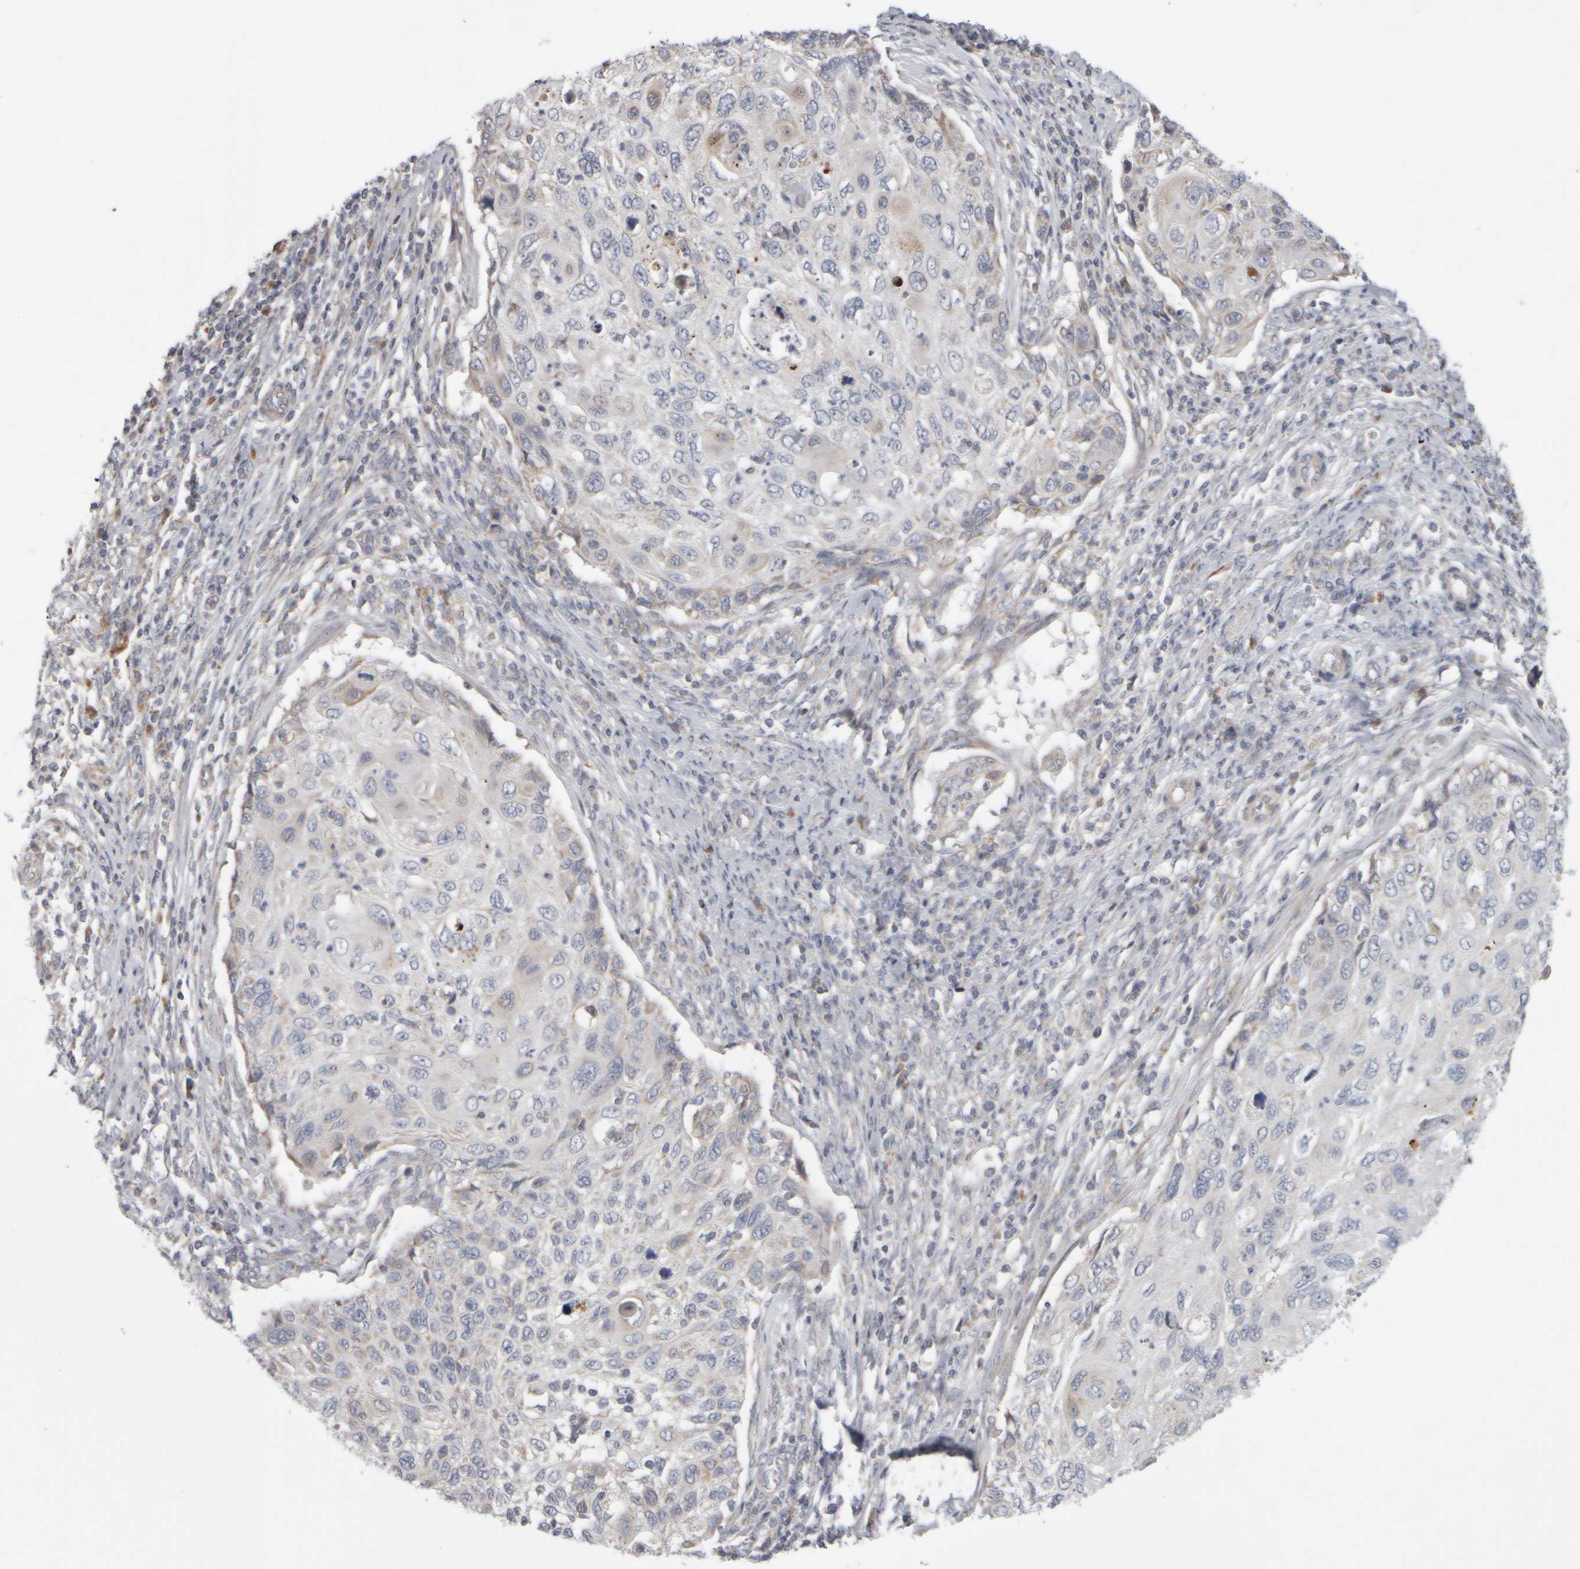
{"staining": {"intensity": "negative", "quantity": "none", "location": "none"}, "tissue": "cervical cancer", "cell_type": "Tumor cells", "image_type": "cancer", "snomed": [{"axis": "morphology", "description": "Squamous cell carcinoma, NOS"}, {"axis": "topography", "description": "Cervix"}], "caption": "IHC histopathology image of cervical cancer stained for a protein (brown), which shows no expression in tumor cells. (DAB (3,3'-diaminobenzidine) immunohistochemistry (IHC), high magnification).", "gene": "SCO1", "patient": {"sex": "female", "age": 70}}